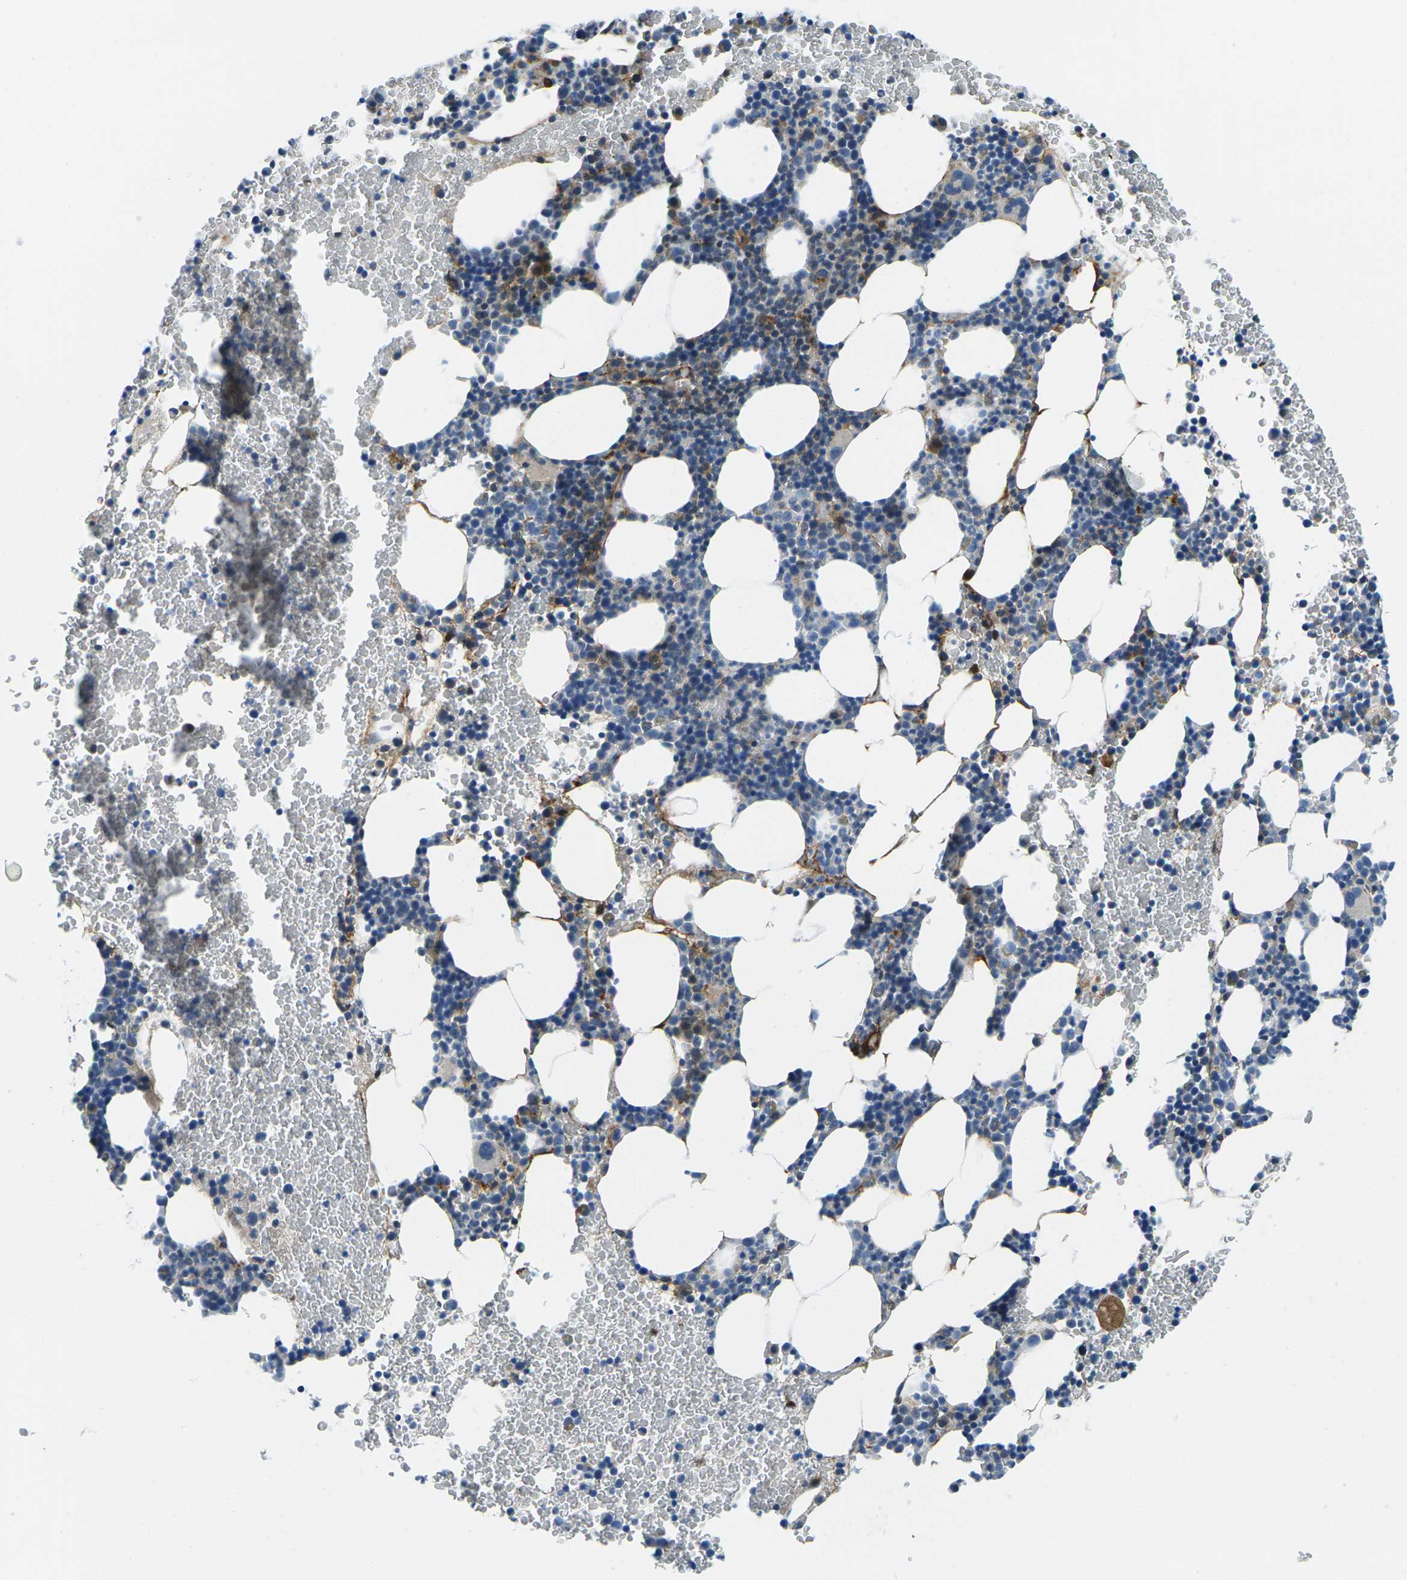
{"staining": {"intensity": "moderate", "quantity": "<25%", "location": "cytoplasmic/membranous"}, "tissue": "bone marrow", "cell_type": "Hematopoietic cells", "image_type": "normal", "snomed": [{"axis": "morphology", "description": "Normal tissue, NOS"}, {"axis": "morphology", "description": "Inflammation, NOS"}, {"axis": "topography", "description": "Bone marrow"}], "caption": "Bone marrow stained with a brown dye exhibits moderate cytoplasmic/membranous positive expression in about <25% of hematopoietic cells.", "gene": "CFB", "patient": {"sex": "female", "age": 70}}